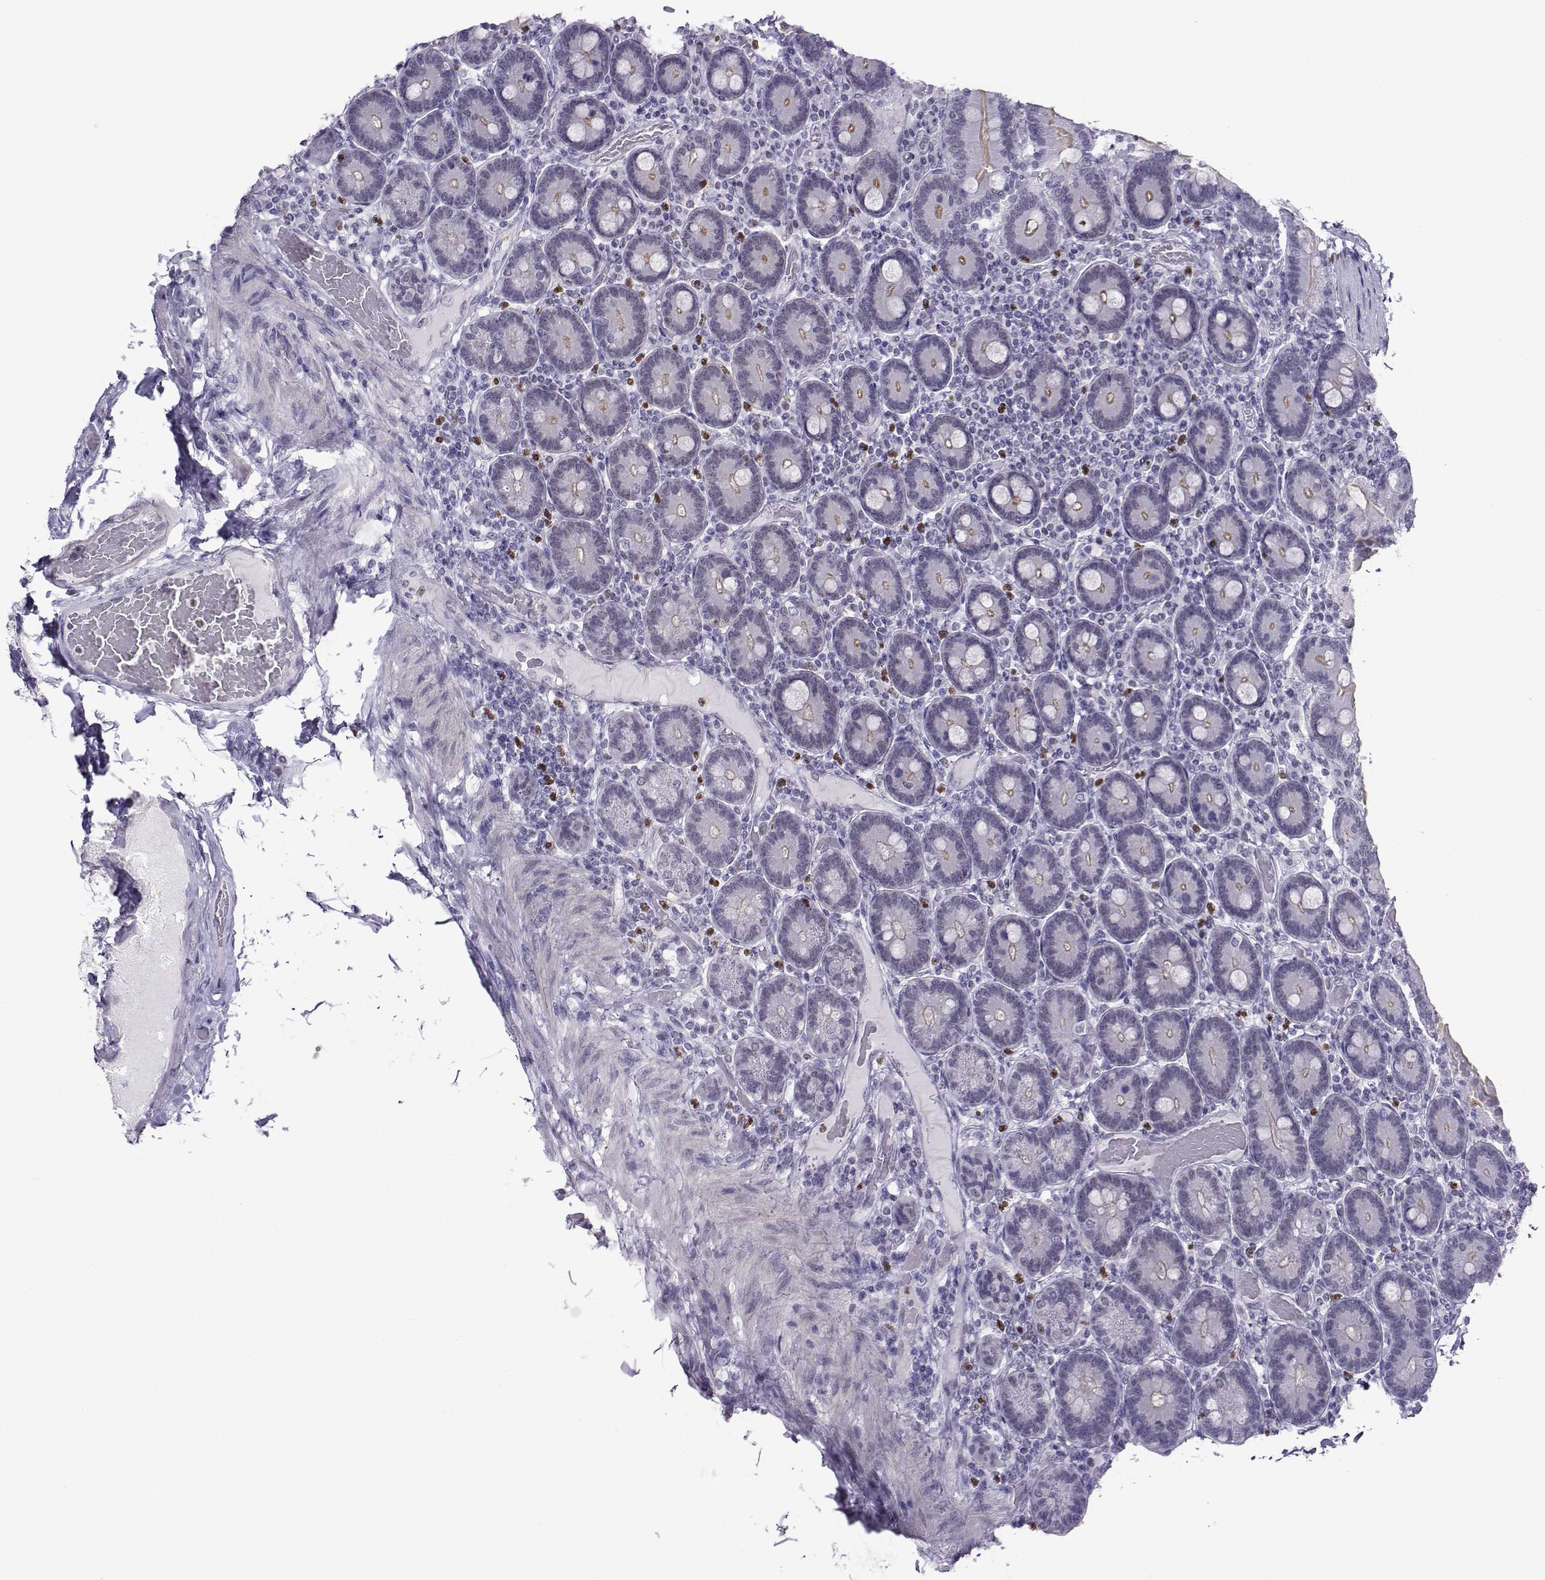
{"staining": {"intensity": "weak", "quantity": "25%-75%", "location": "cytoplasmic/membranous"}, "tissue": "duodenum", "cell_type": "Glandular cells", "image_type": "normal", "snomed": [{"axis": "morphology", "description": "Normal tissue, NOS"}, {"axis": "topography", "description": "Duodenum"}], "caption": "Immunohistochemical staining of normal human duodenum exhibits weak cytoplasmic/membranous protein positivity in approximately 25%-75% of glandular cells.", "gene": "TEDC2", "patient": {"sex": "female", "age": 62}}